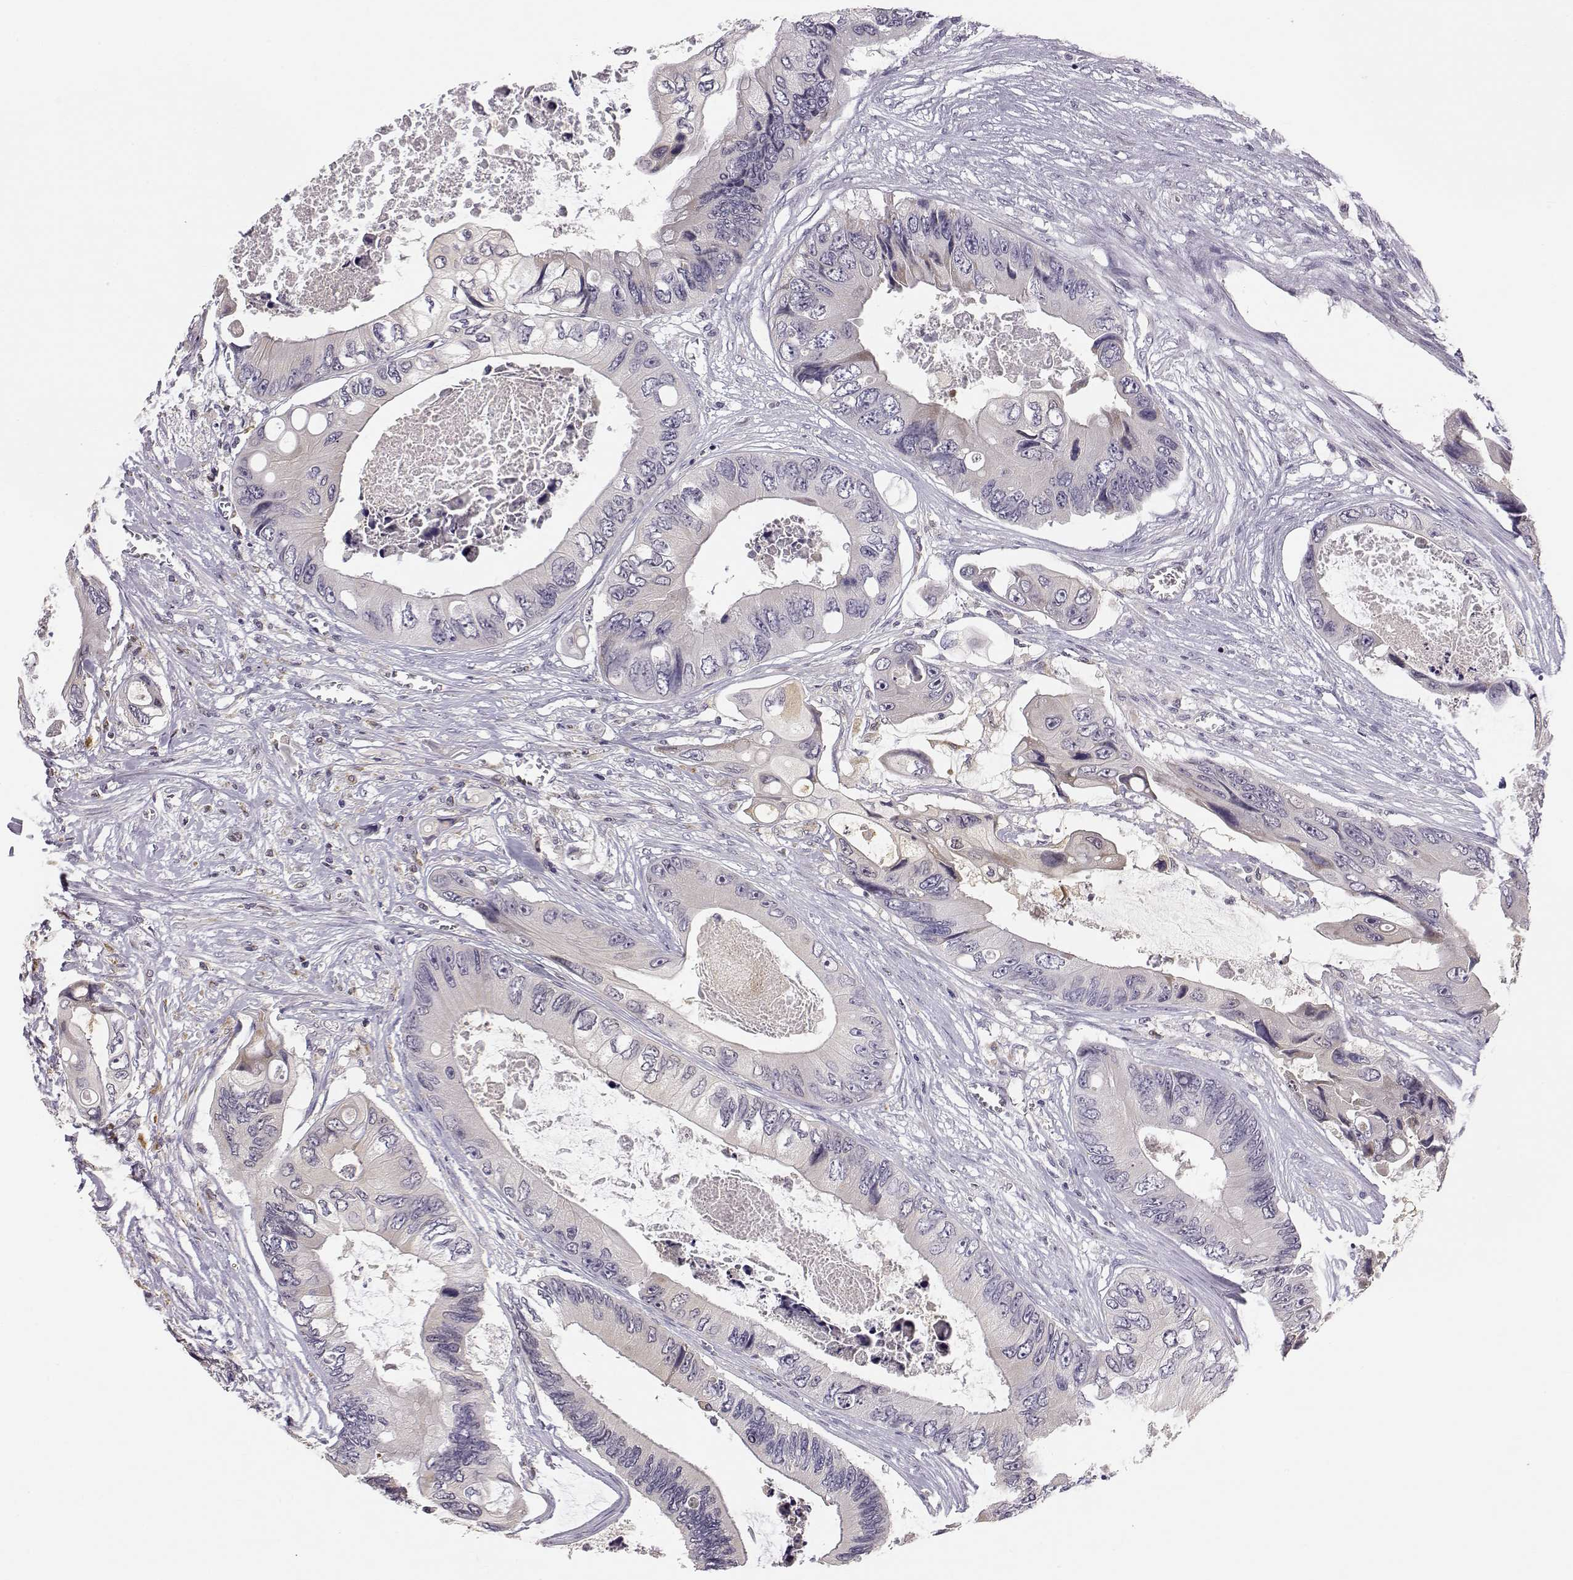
{"staining": {"intensity": "moderate", "quantity": "25%-75%", "location": "cytoplasmic/membranous"}, "tissue": "colorectal cancer", "cell_type": "Tumor cells", "image_type": "cancer", "snomed": [{"axis": "morphology", "description": "Adenocarcinoma, NOS"}, {"axis": "topography", "description": "Rectum"}], "caption": "A micrograph of colorectal cancer stained for a protein demonstrates moderate cytoplasmic/membranous brown staining in tumor cells.", "gene": "ACSL6", "patient": {"sex": "male", "age": 63}}